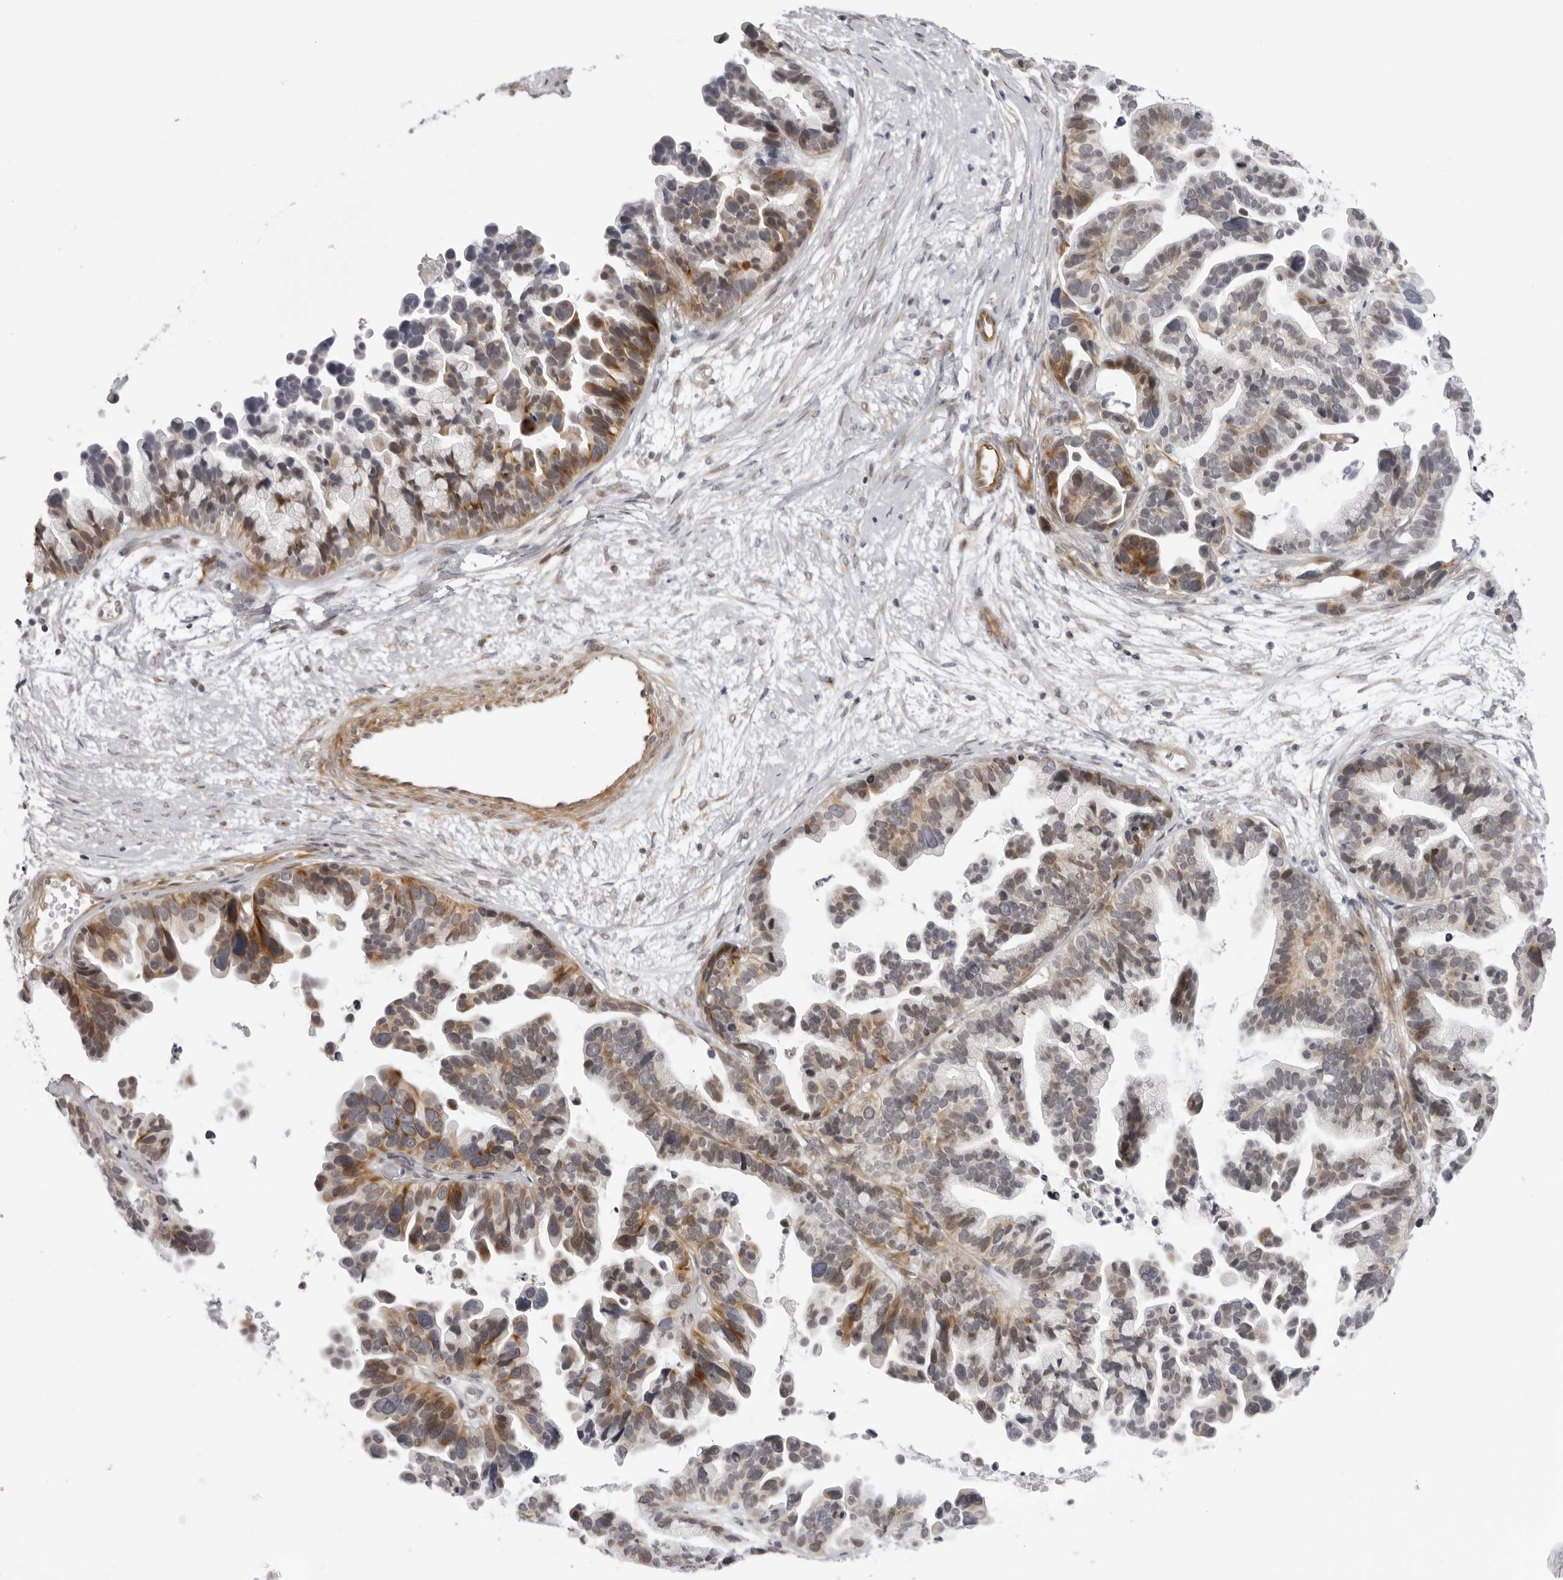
{"staining": {"intensity": "moderate", "quantity": "25%-75%", "location": "cytoplasmic/membranous"}, "tissue": "ovarian cancer", "cell_type": "Tumor cells", "image_type": "cancer", "snomed": [{"axis": "morphology", "description": "Cystadenocarcinoma, serous, NOS"}, {"axis": "topography", "description": "Ovary"}], "caption": "A brown stain shows moderate cytoplasmic/membranous positivity of a protein in human ovarian cancer tumor cells. Using DAB (3,3'-diaminobenzidine) (brown) and hematoxylin (blue) stains, captured at high magnification using brightfield microscopy.", "gene": "SUGCT", "patient": {"sex": "female", "age": 56}}